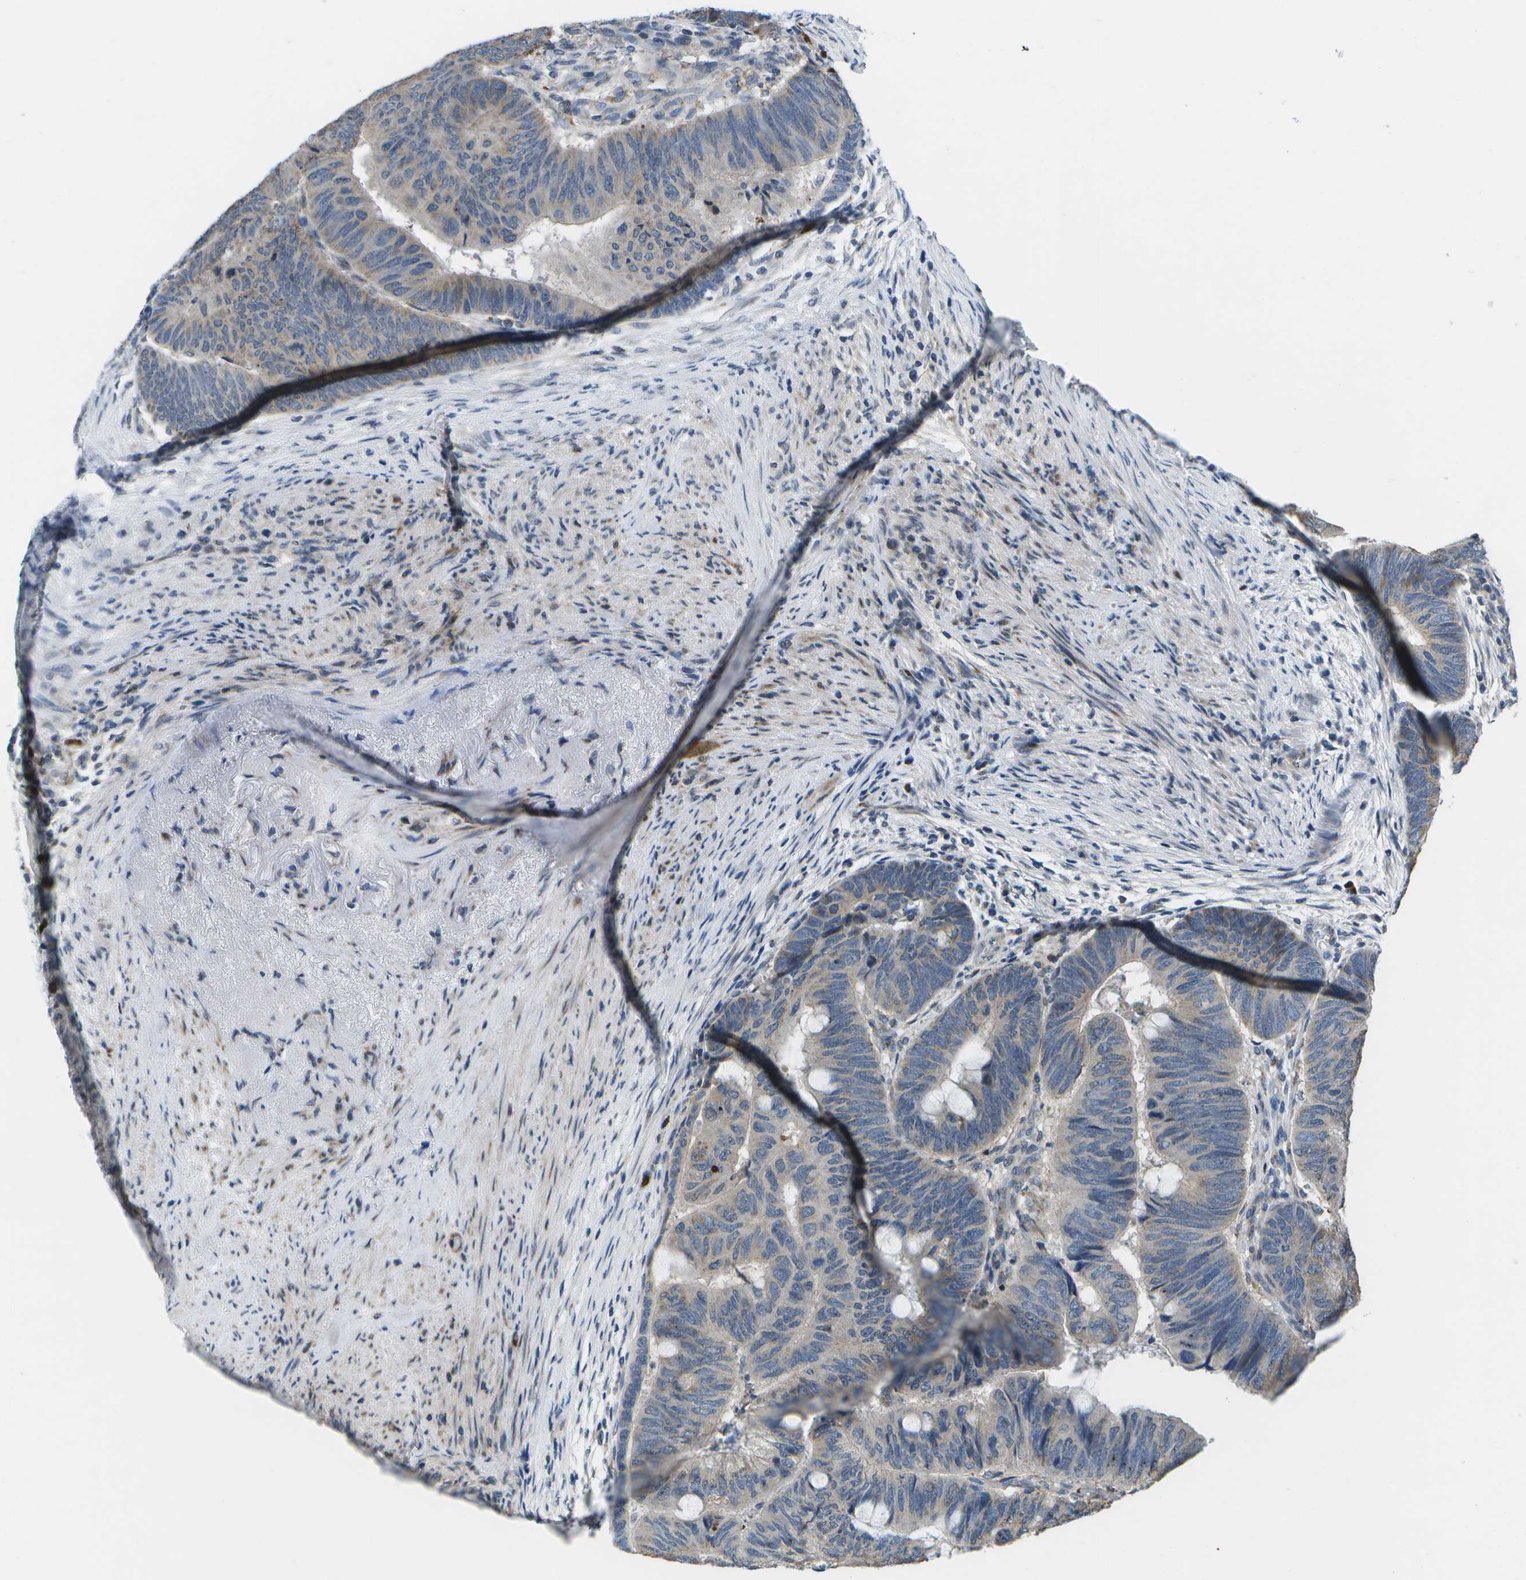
{"staining": {"intensity": "weak", "quantity": "25%-75%", "location": "cytoplasmic/membranous"}, "tissue": "colorectal cancer", "cell_type": "Tumor cells", "image_type": "cancer", "snomed": [{"axis": "morphology", "description": "Normal tissue, NOS"}, {"axis": "morphology", "description": "Adenocarcinoma, NOS"}, {"axis": "topography", "description": "Rectum"}], "caption": "An immunohistochemistry (IHC) micrograph of tumor tissue is shown. Protein staining in brown labels weak cytoplasmic/membranous positivity in colorectal cancer (adenocarcinoma) within tumor cells.", "gene": "GALNT15", "patient": {"sex": "male", "age": 92}}